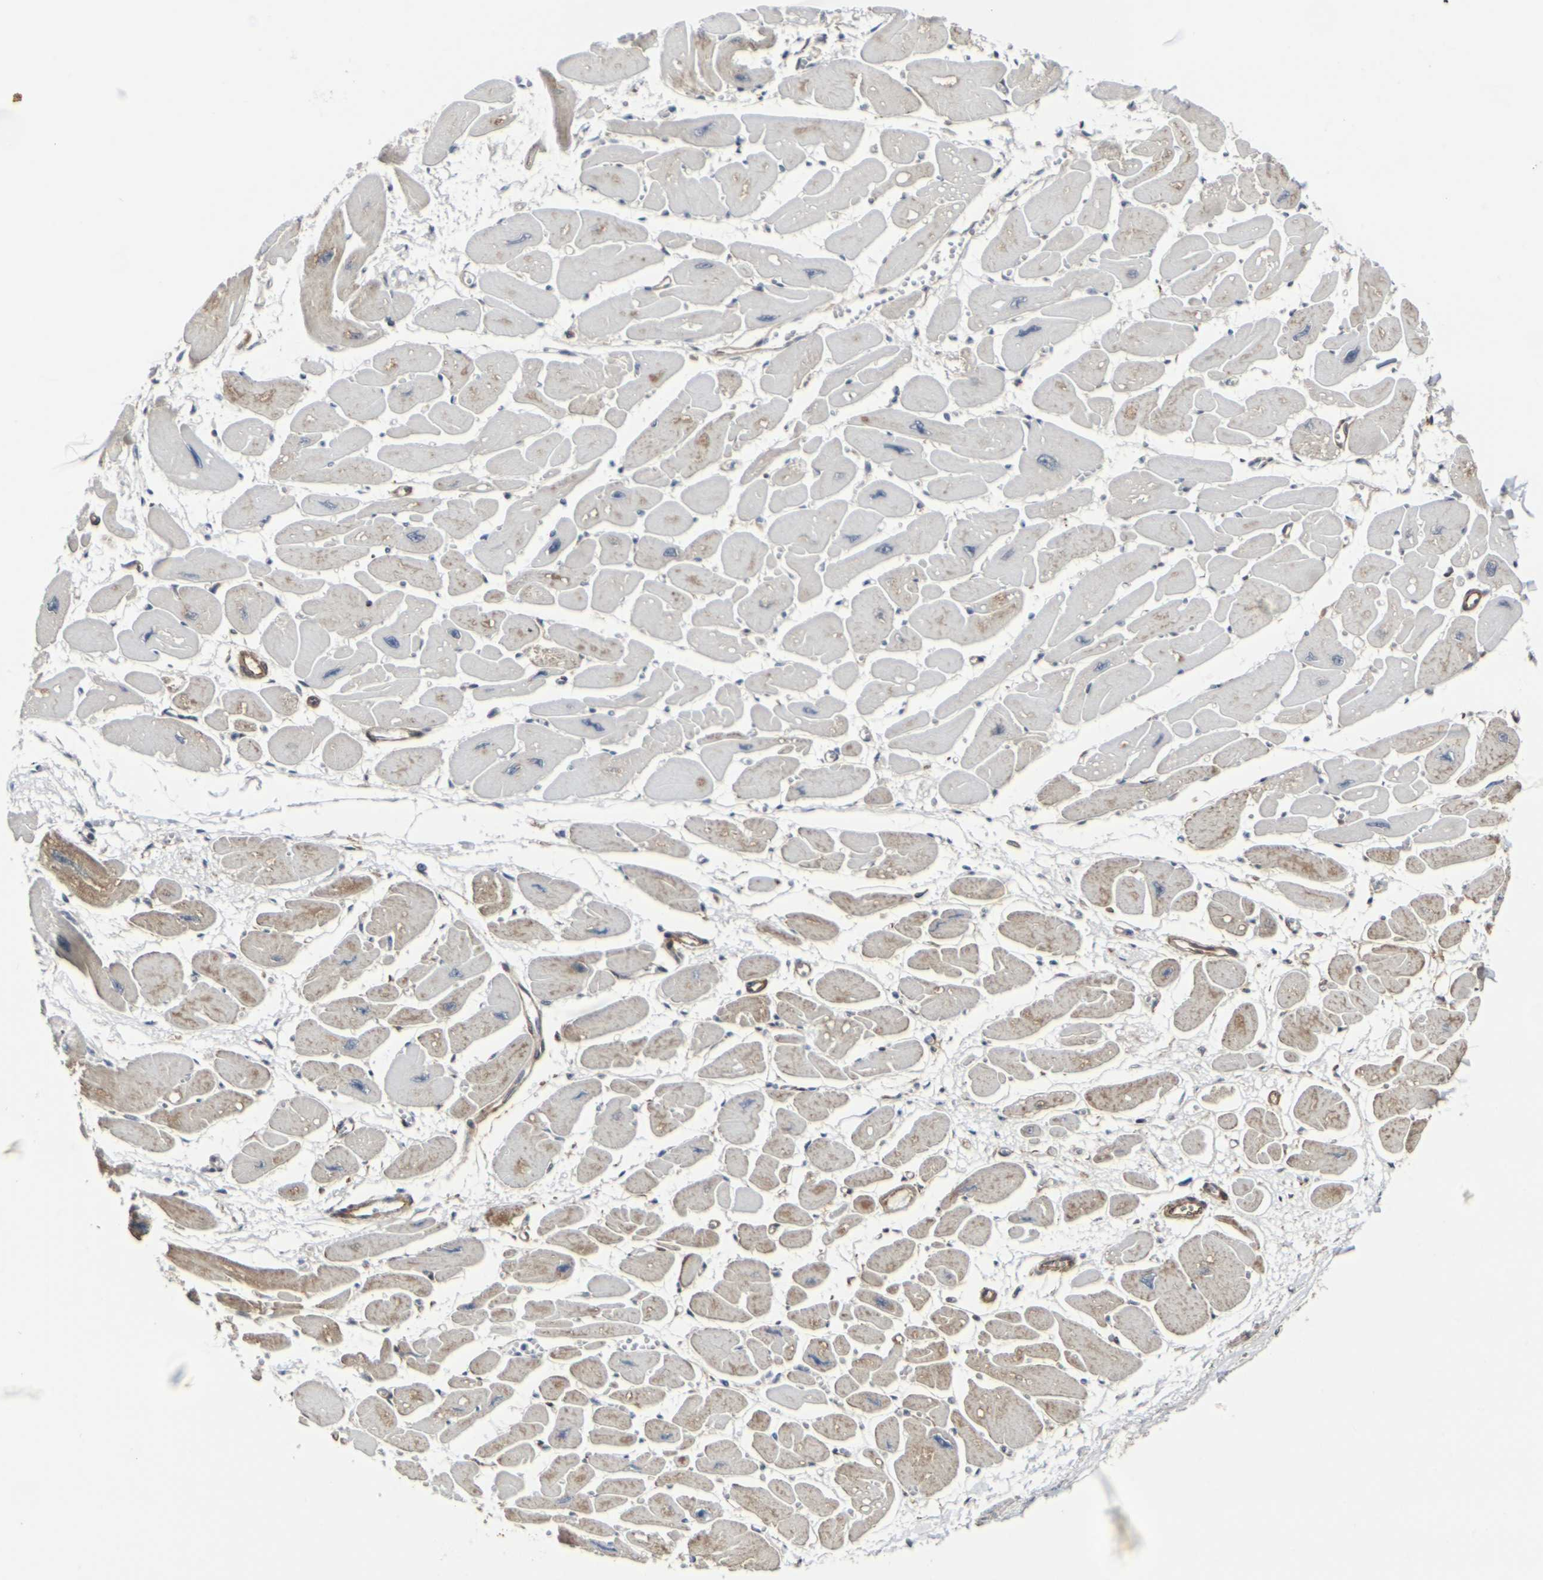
{"staining": {"intensity": "weak", "quantity": ">75%", "location": "cytoplasmic/membranous"}, "tissue": "heart muscle", "cell_type": "Cardiomyocytes", "image_type": "normal", "snomed": [{"axis": "morphology", "description": "Normal tissue, NOS"}, {"axis": "topography", "description": "Heart"}], "caption": "Normal heart muscle reveals weak cytoplasmic/membranous expression in approximately >75% of cardiomyocytes.", "gene": "MYOF", "patient": {"sex": "female", "age": 54}}